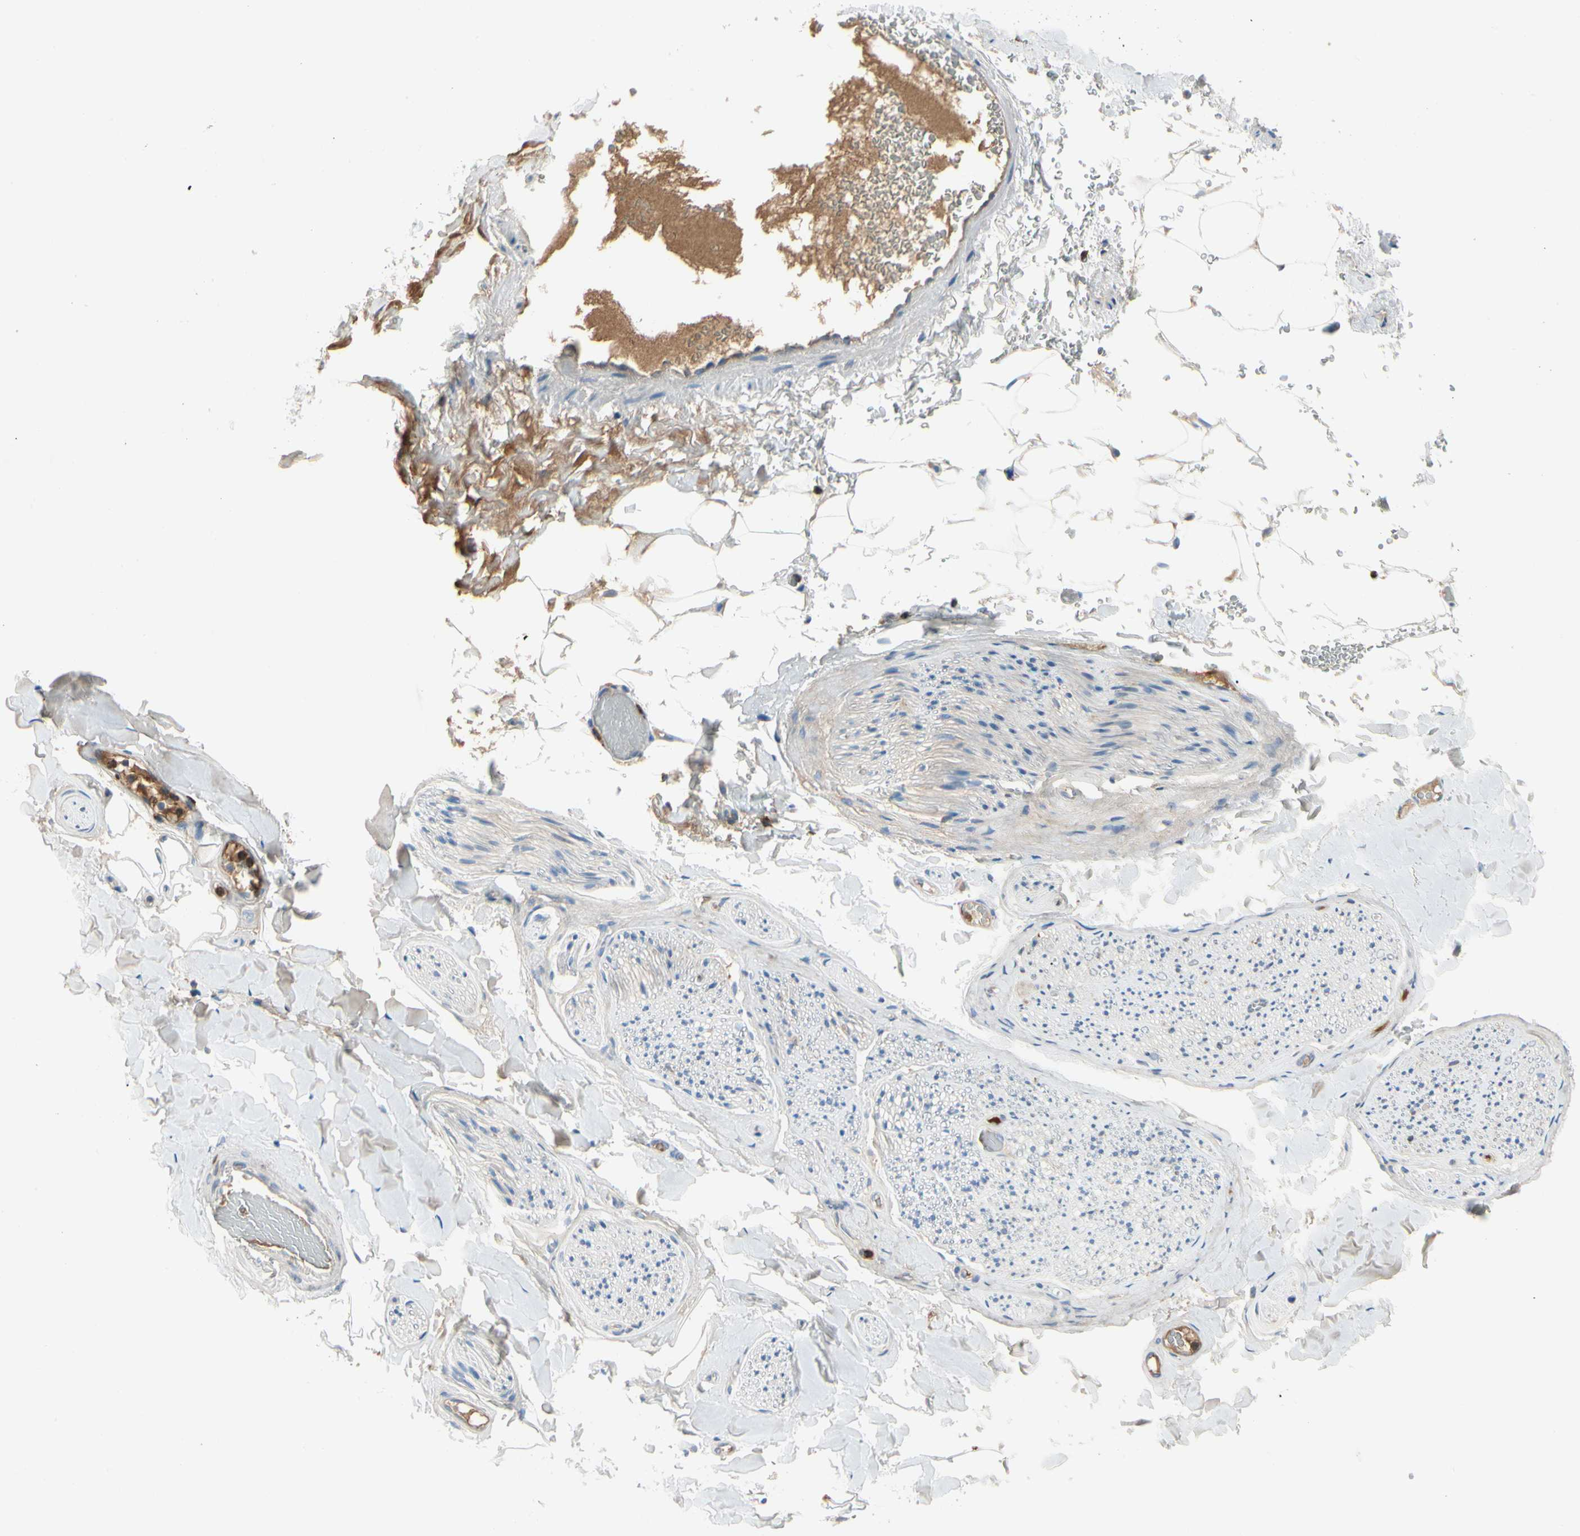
{"staining": {"intensity": "weak", "quantity": ">75%", "location": "cytoplasmic/membranous"}, "tissue": "adipose tissue", "cell_type": "Adipocytes", "image_type": "normal", "snomed": [{"axis": "morphology", "description": "Normal tissue, NOS"}, {"axis": "topography", "description": "Peripheral nerve tissue"}], "caption": "Immunohistochemical staining of benign adipose tissue shows >75% levels of weak cytoplasmic/membranous protein staining in approximately >75% of adipocytes.", "gene": "HJURP", "patient": {"sex": "male", "age": 70}}